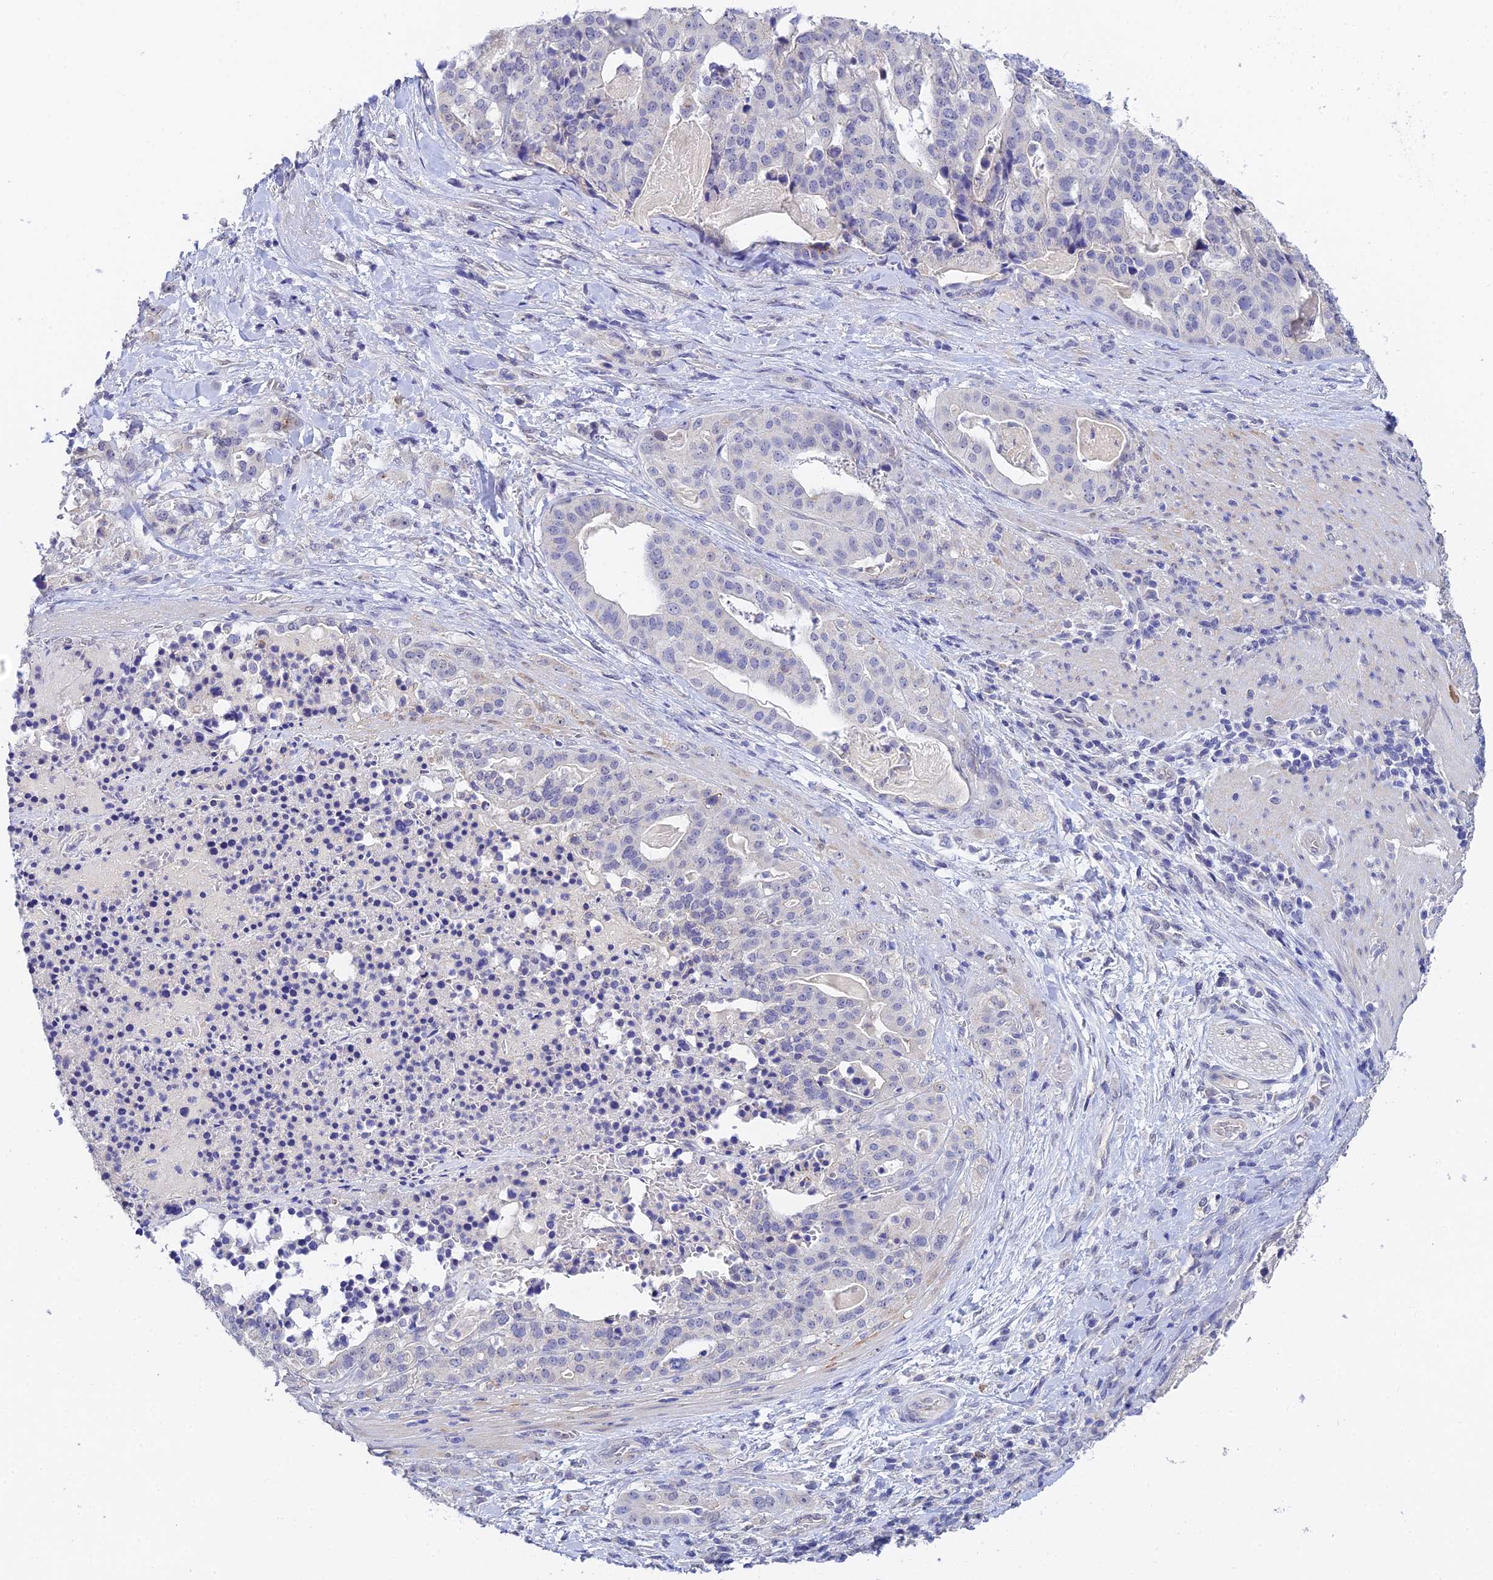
{"staining": {"intensity": "negative", "quantity": "none", "location": "none"}, "tissue": "stomach cancer", "cell_type": "Tumor cells", "image_type": "cancer", "snomed": [{"axis": "morphology", "description": "Adenocarcinoma, NOS"}, {"axis": "topography", "description": "Stomach"}], "caption": "Immunohistochemical staining of stomach cancer displays no significant staining in tumor cells.", "gene": "HOXB1", "patient": {"sex": "male", "age": 48}}